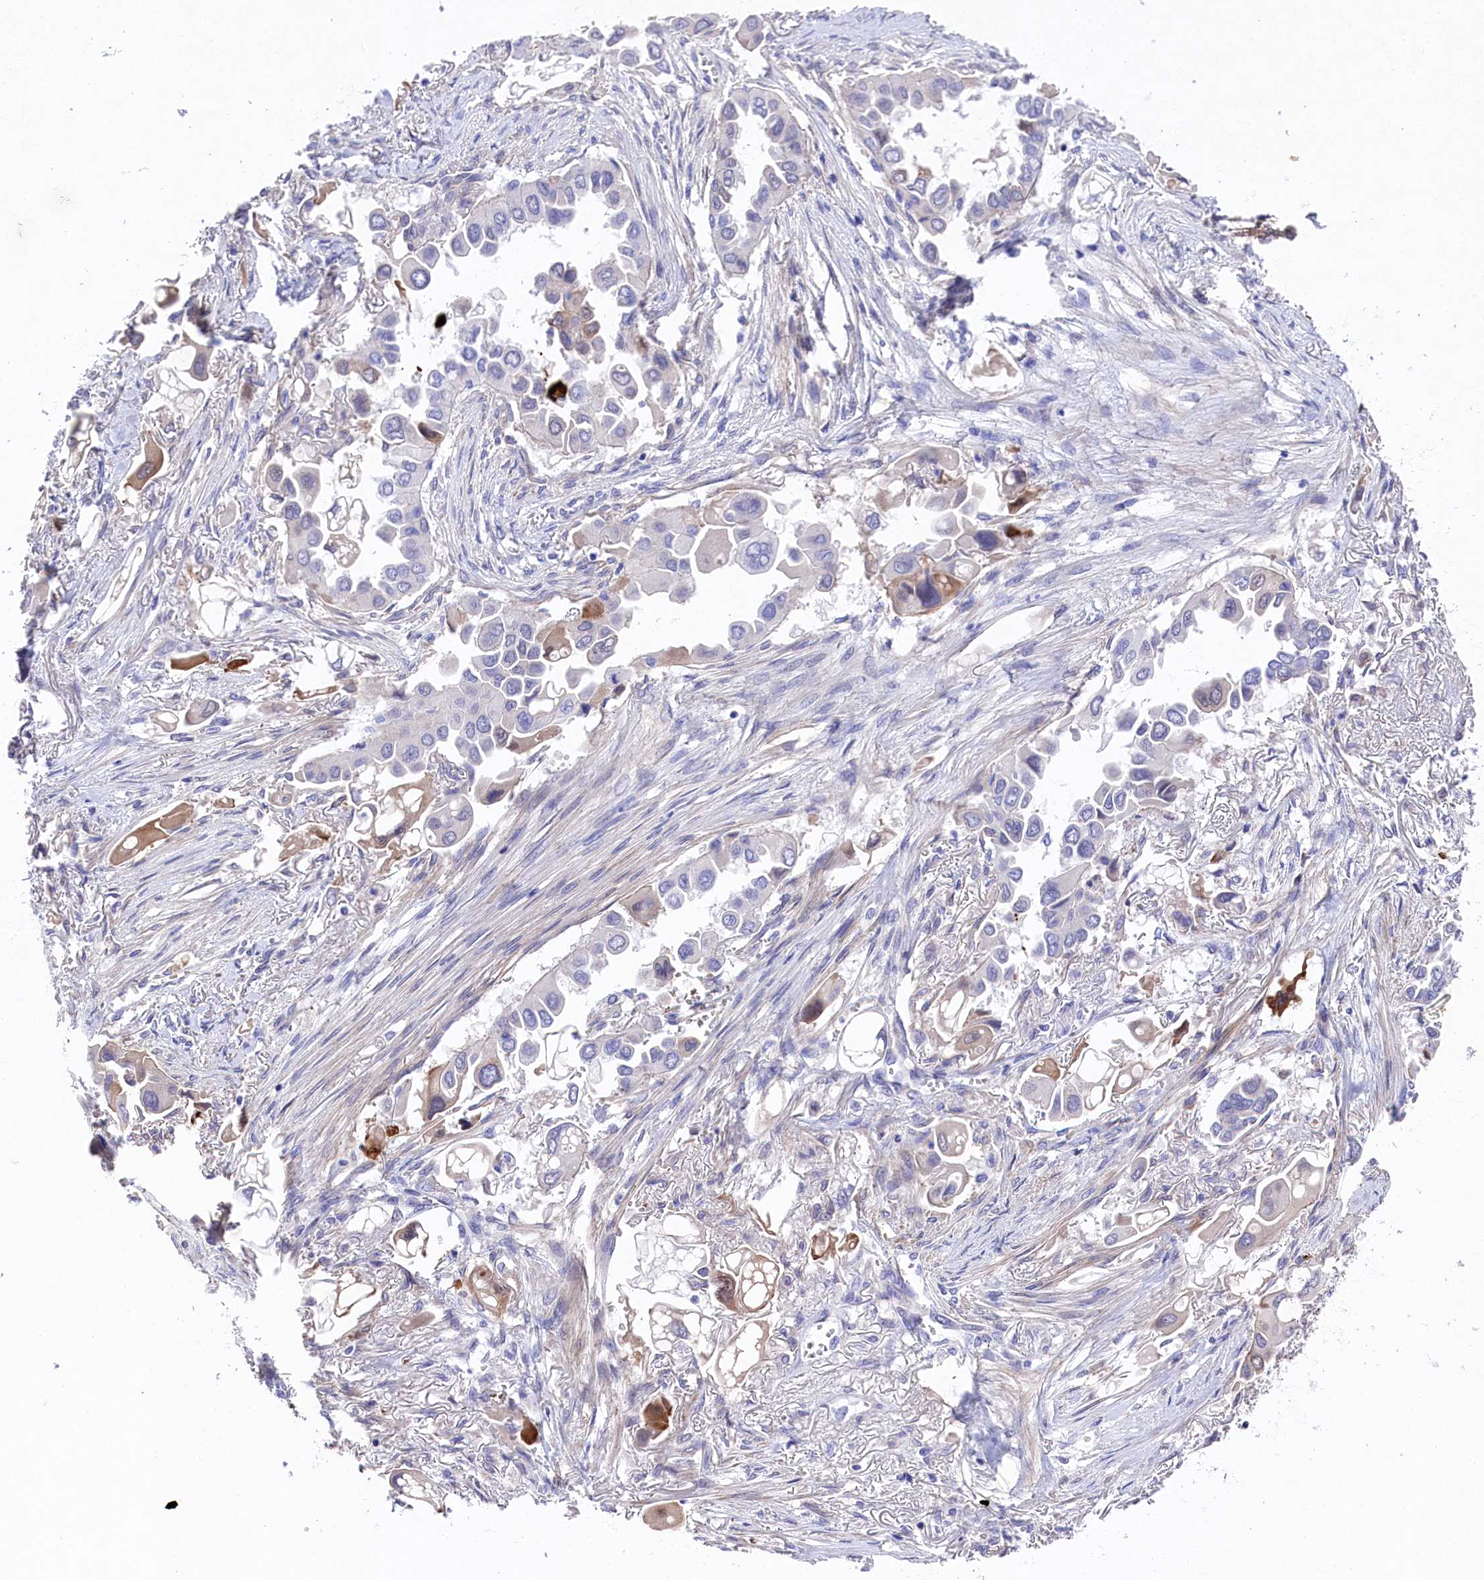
{"staining": {"intensity": "moderate", "quantity": "<25%", "location": "cytoplasmic/membranous"}, "tissue": "lung cancer", "cell_type": "Tumor cells", "image_type": "cancer", "snomed": [{"axis": "morphology", "description": "Adenocarcinoma, NOS"}, {"axis": "topography", "description": "Lung"}], "caption": "About <25% of tumor cells in adenocarcinoma (lung) demonstrate moderate cytoplasmic/membranous protein staining as visualized by brown immunohistochemical staining.", "gene": "LHFPL4", "patient": {"sex": "female", "age": 76}}